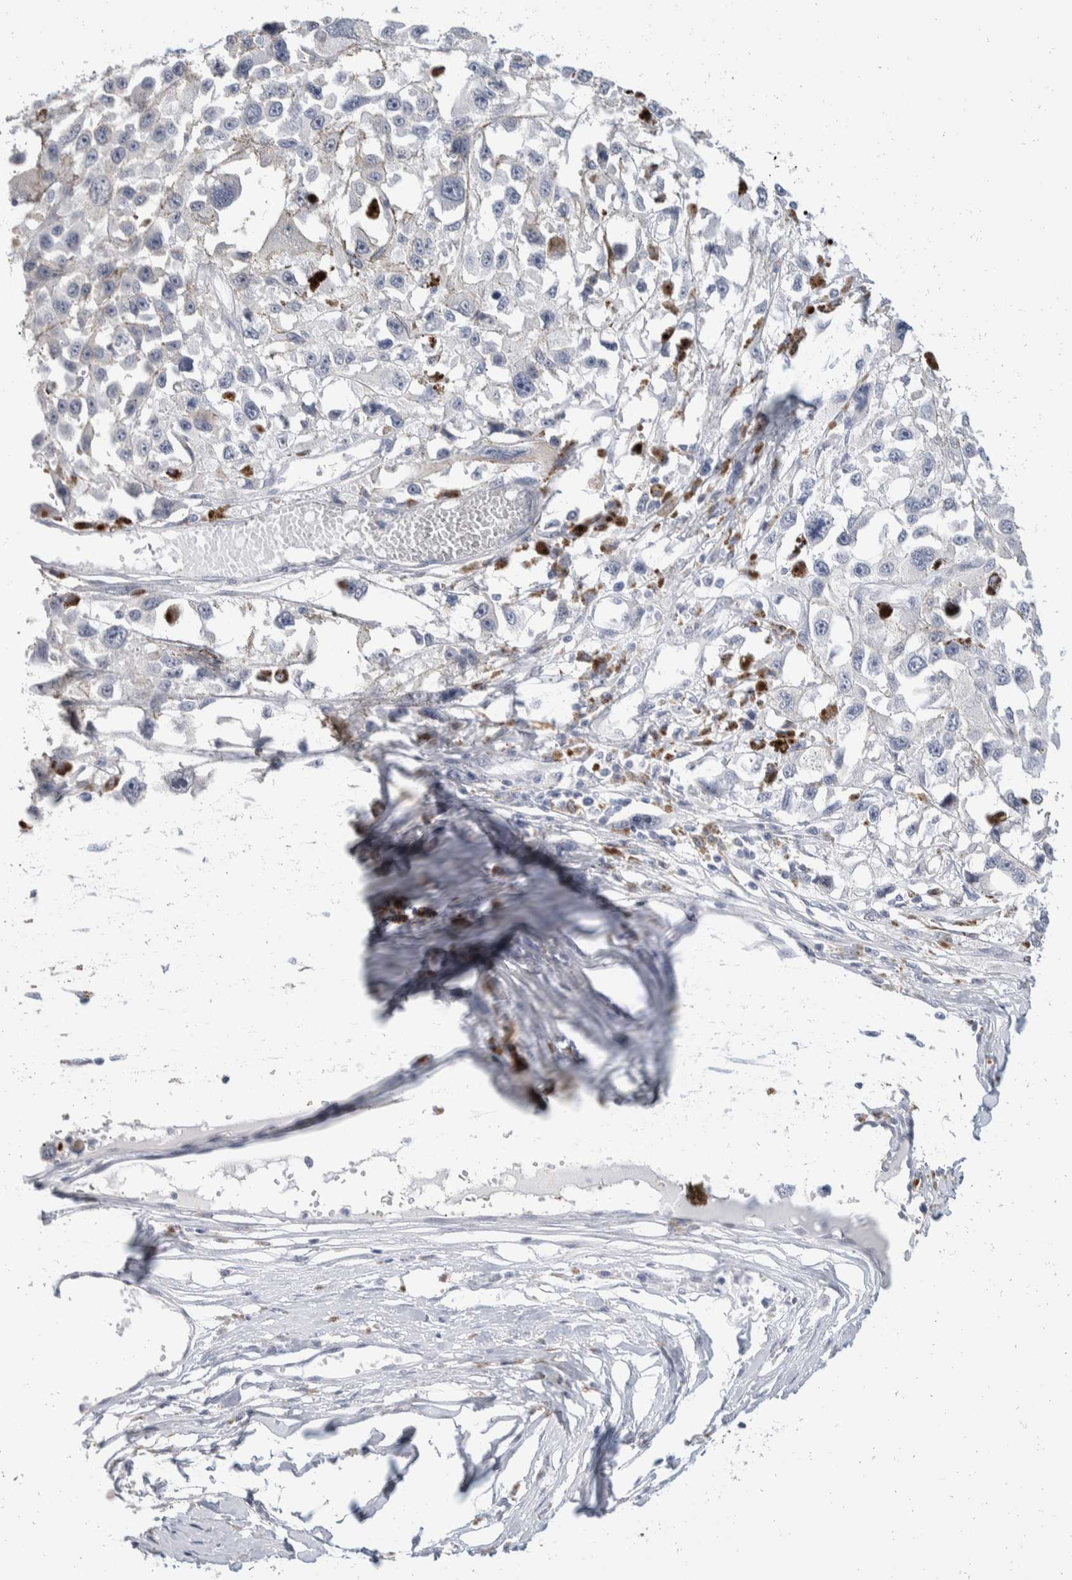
{"staining": {"intensity": "negative", "quantity": "none", "location": "none"}, "tissue": "melanoma", "cell_type": "Tumor cells", "image_type": "cancer", "snomed": [{"axis": "morphology", "description": "Malignant melanoma, Metastatic site"}, {"axis": "topography", "description": "Lymph node"}], "caption": "Immunohistochemistry image of neoplastic tissue: malignant melanoma (metastatic site) stained with DAB (3,3'-diaminobenzidine) exhibits no significant protein positivity in tumor cells.", "gene": "CATSPERD", "patient": {"sex": "male", "age": 59}}